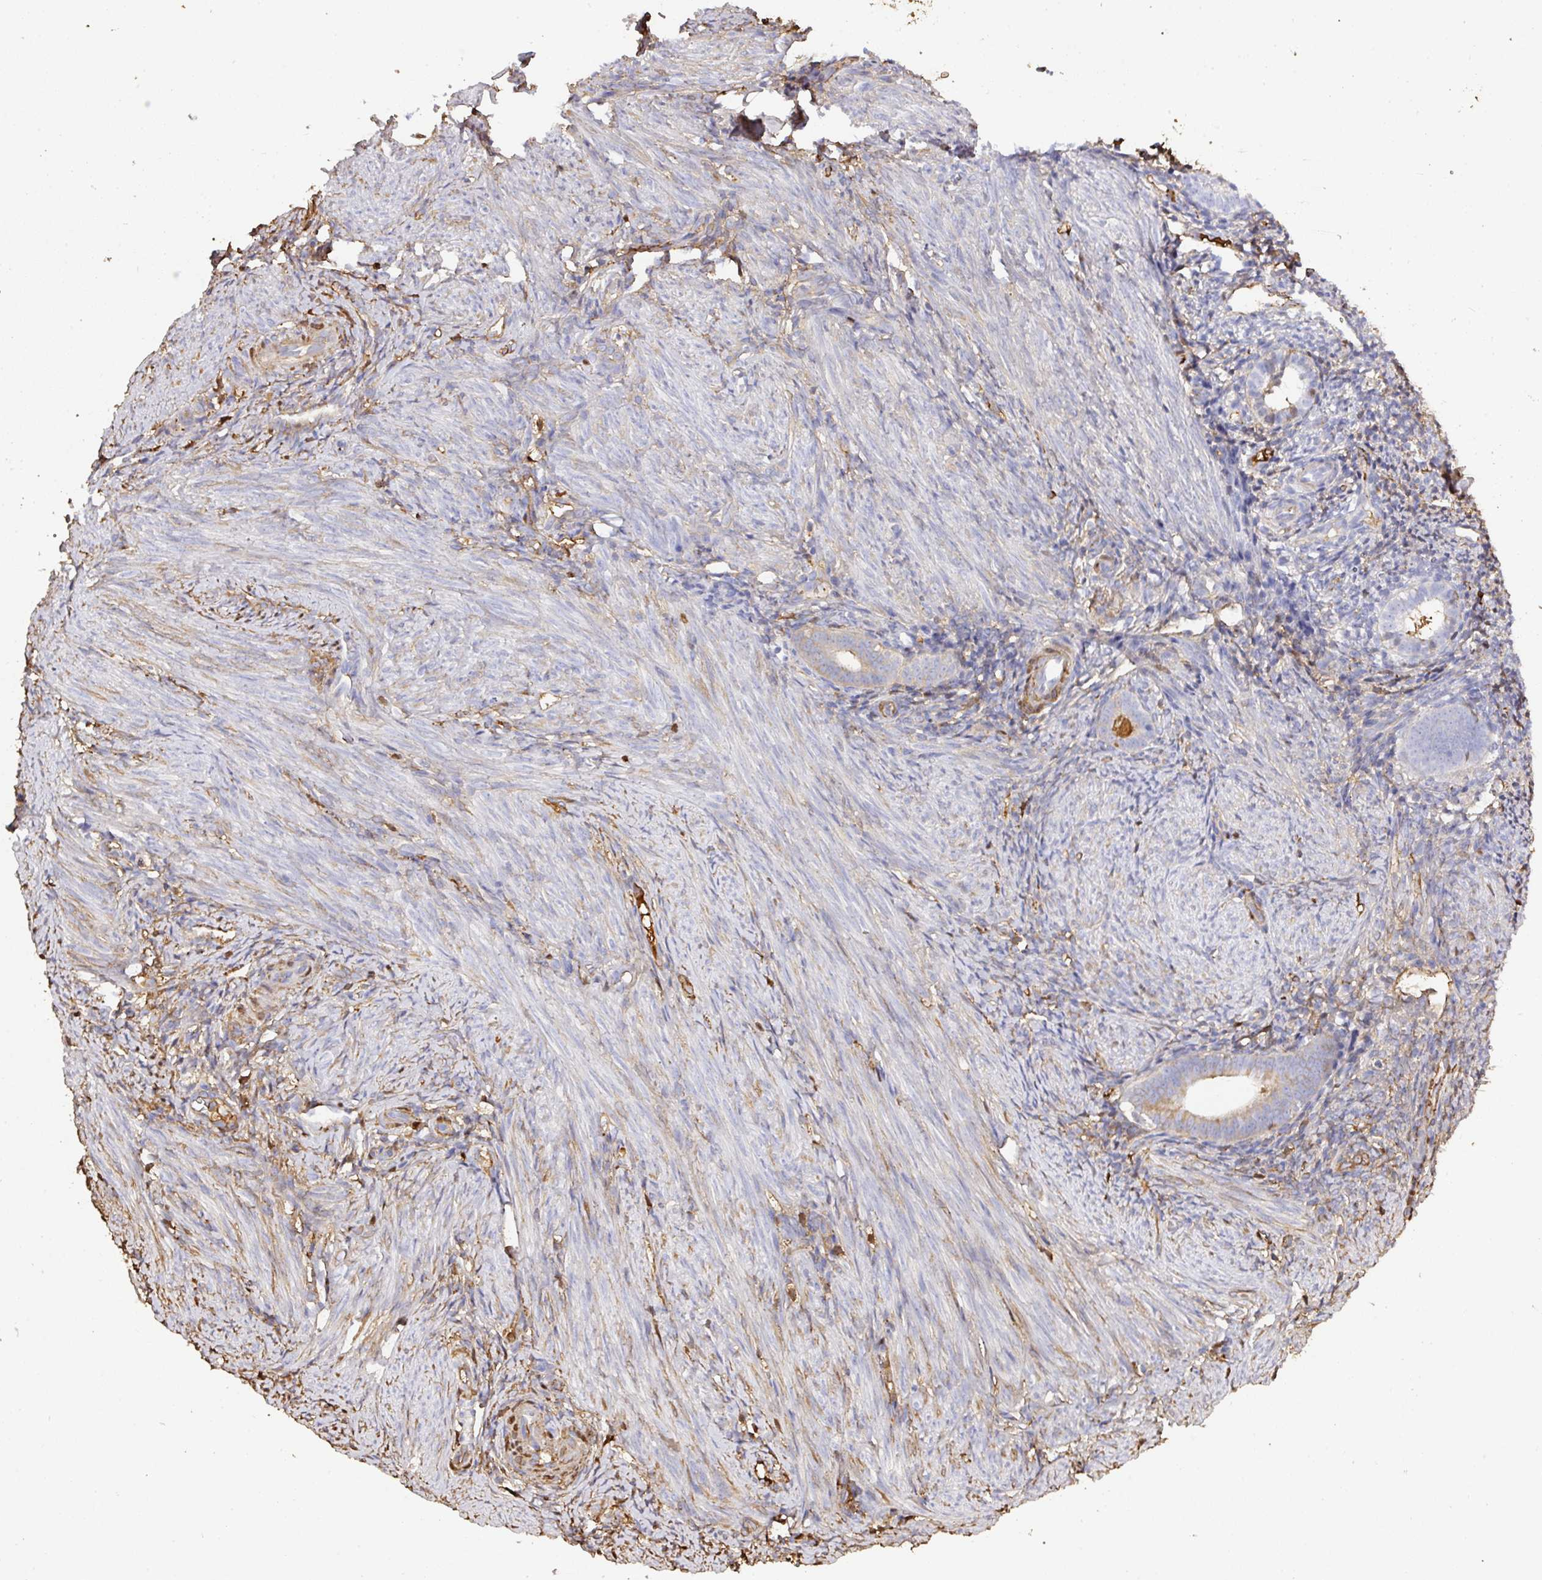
{"staining": {"intensity": "weak", "quantity": "<25%", "location": "cytoplasmic/membranous"}, "tissue": "endometrium", "cell_type": "Cells in endometrial stroma", "image_type": "normal", "snomed": [{"axis": "morphology", "description": "Normal tissue, NOS"}, {"axis": "topography", "description": "Endometrium"}], "caption": "This is an immunohistochemistry micrograph of unremarkable human endometrium. There is no staining in cells in endometrial stroma.", "gene": "ALB", "patient": {"sex": "female", "age": 39}}